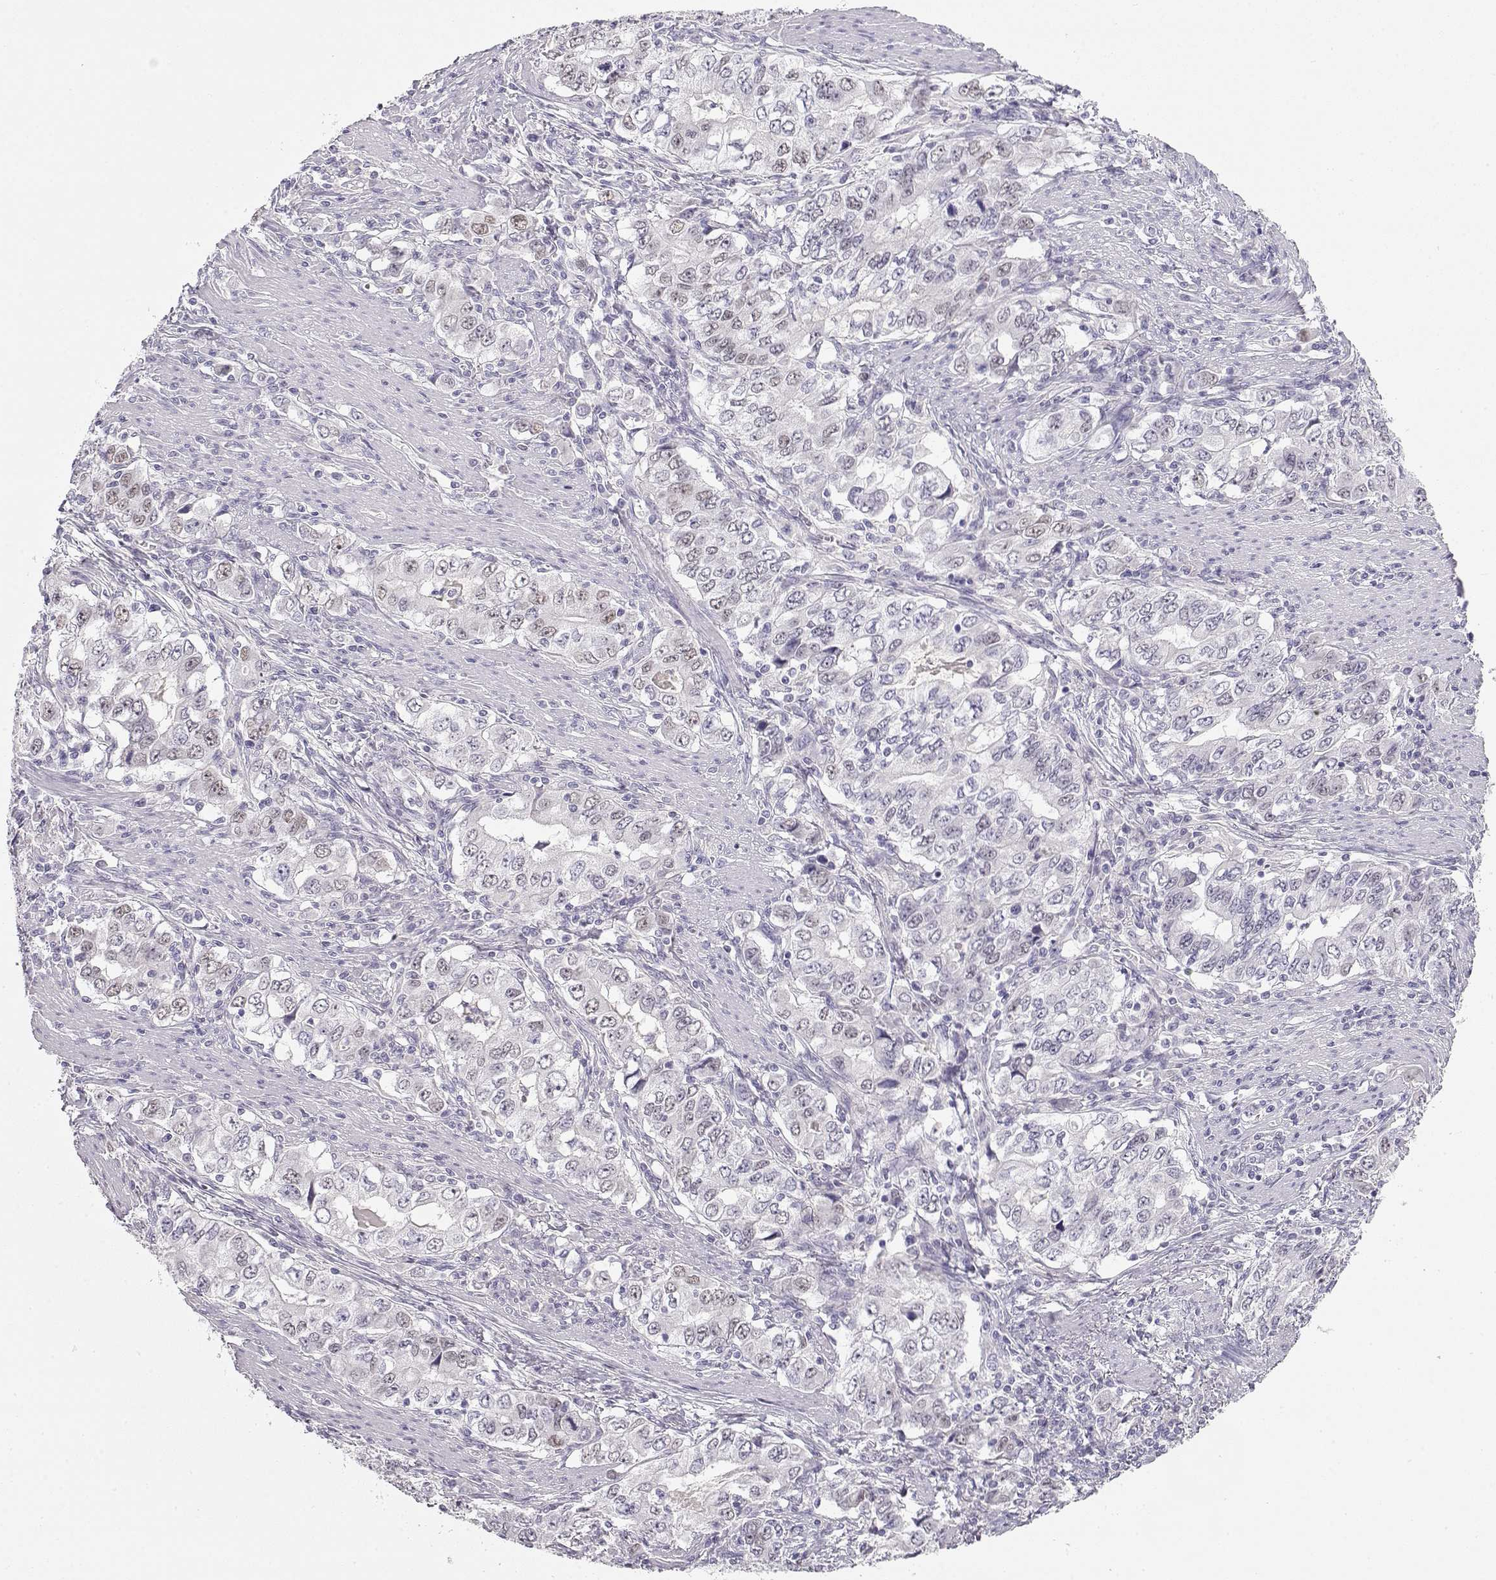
{"staining": {"intensity": "weak", "quantity": "<25%", "location": "nuclear"}, "tissue": "stomach cancer", "cell_type": "Tumor cells", "image_type": "cancer", "snomed": [{"axis": "morphology", "description": "Adenocarcinoma, NOS"}, {"axis": "topography", "description": "Stomach, lower"}], "caption": "The image exhibits no significant expression in tumor cells of stomach adenocarcinoma.", "gene": "OPN5", "patient": {"sex": "female", "age": 72}}